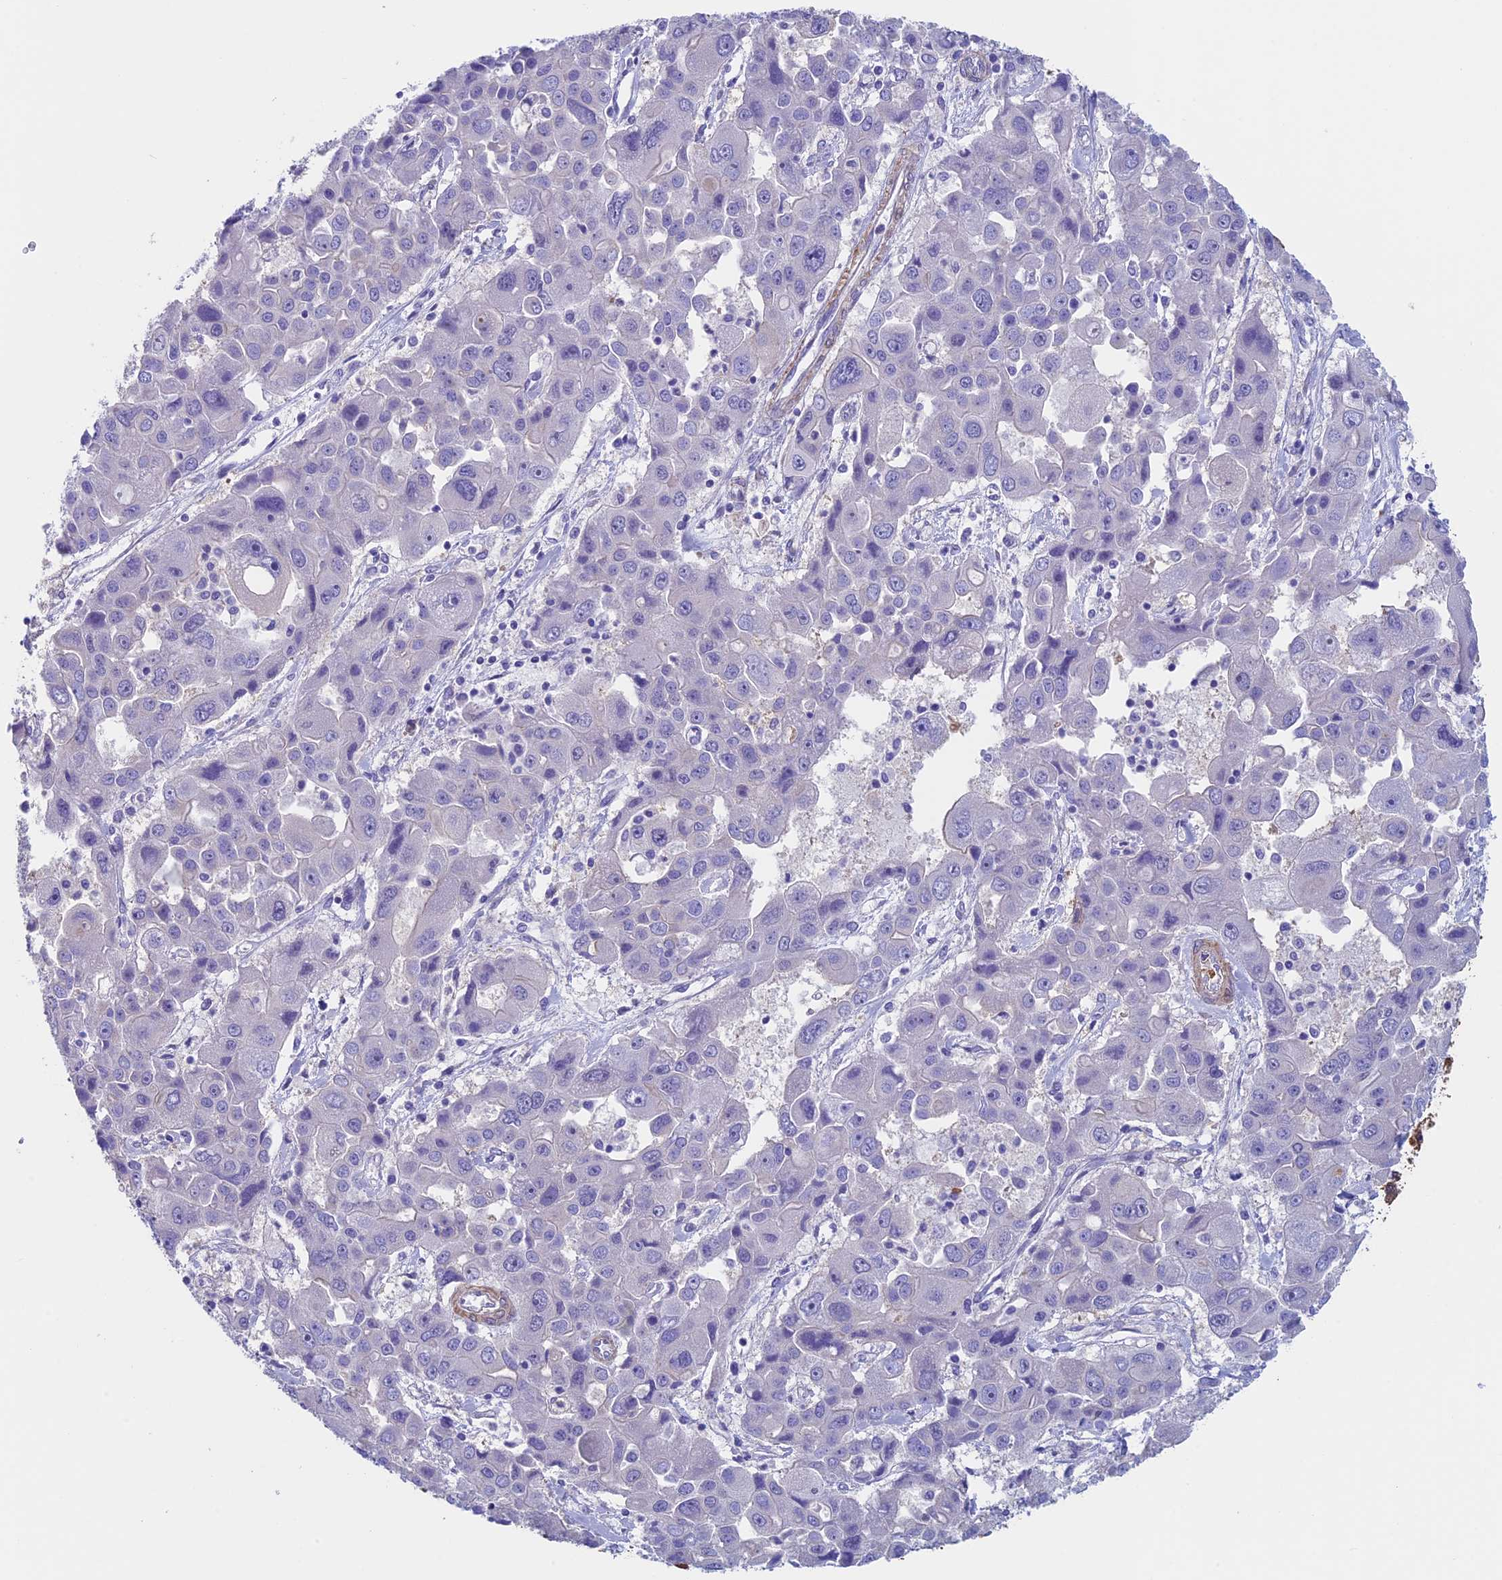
{"staining": {"intensity": "negative", "quantity": "none", "location": "none"}, "tissue": "liver cancer", "cell_type": "Tumor cells", "image_type": "cancer", "snomed": [{"axis": "morphology", "description": "Cholangiocarcinoma"}, {"axis": "topography", "description": "Liver"}], "caption": "Liver cholangiocarcinoma was stained to show a protein in brown. There is no significant positivity in tumor cells.", "gene": "ADH7", "patient": {"sex": "male", "age": 67}}